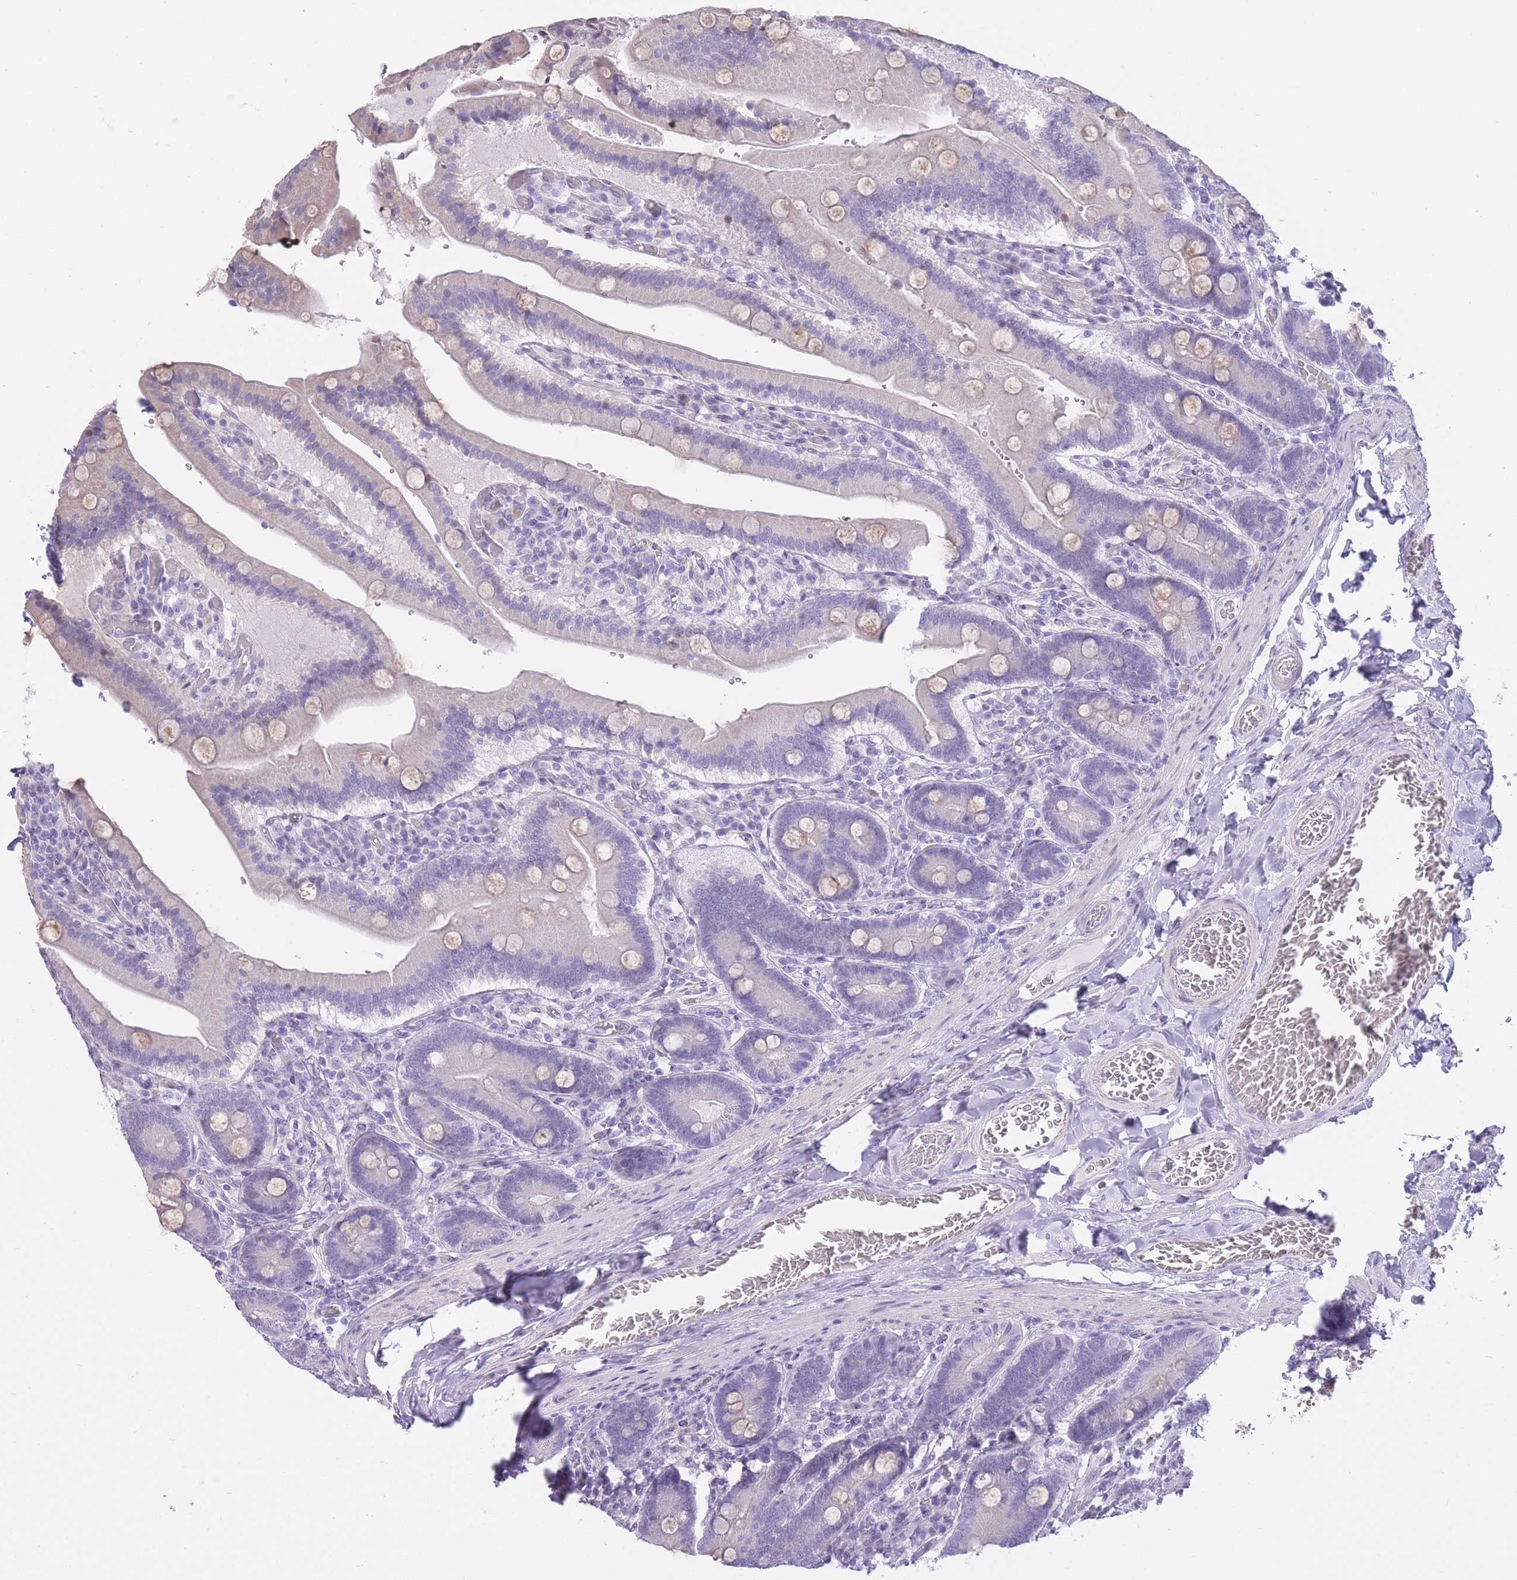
{"staining": {"intensity": "negative", "quantity": "none", "location": "none"}, "tissue": "duodenum", "cell_type": "Glandular cells", "image_type": "normal", "snomed": [{"axis": "morphology", "description": "Normal tissue, NOS"}, {"axis": "topography", "description": "Duodenum"}], "caption": "This is an IHC micrograph of normal human duodenum. There is no staining in glandular cells.", "gene": "WDR70", "patient": {"sex": "female", "age": 62}}